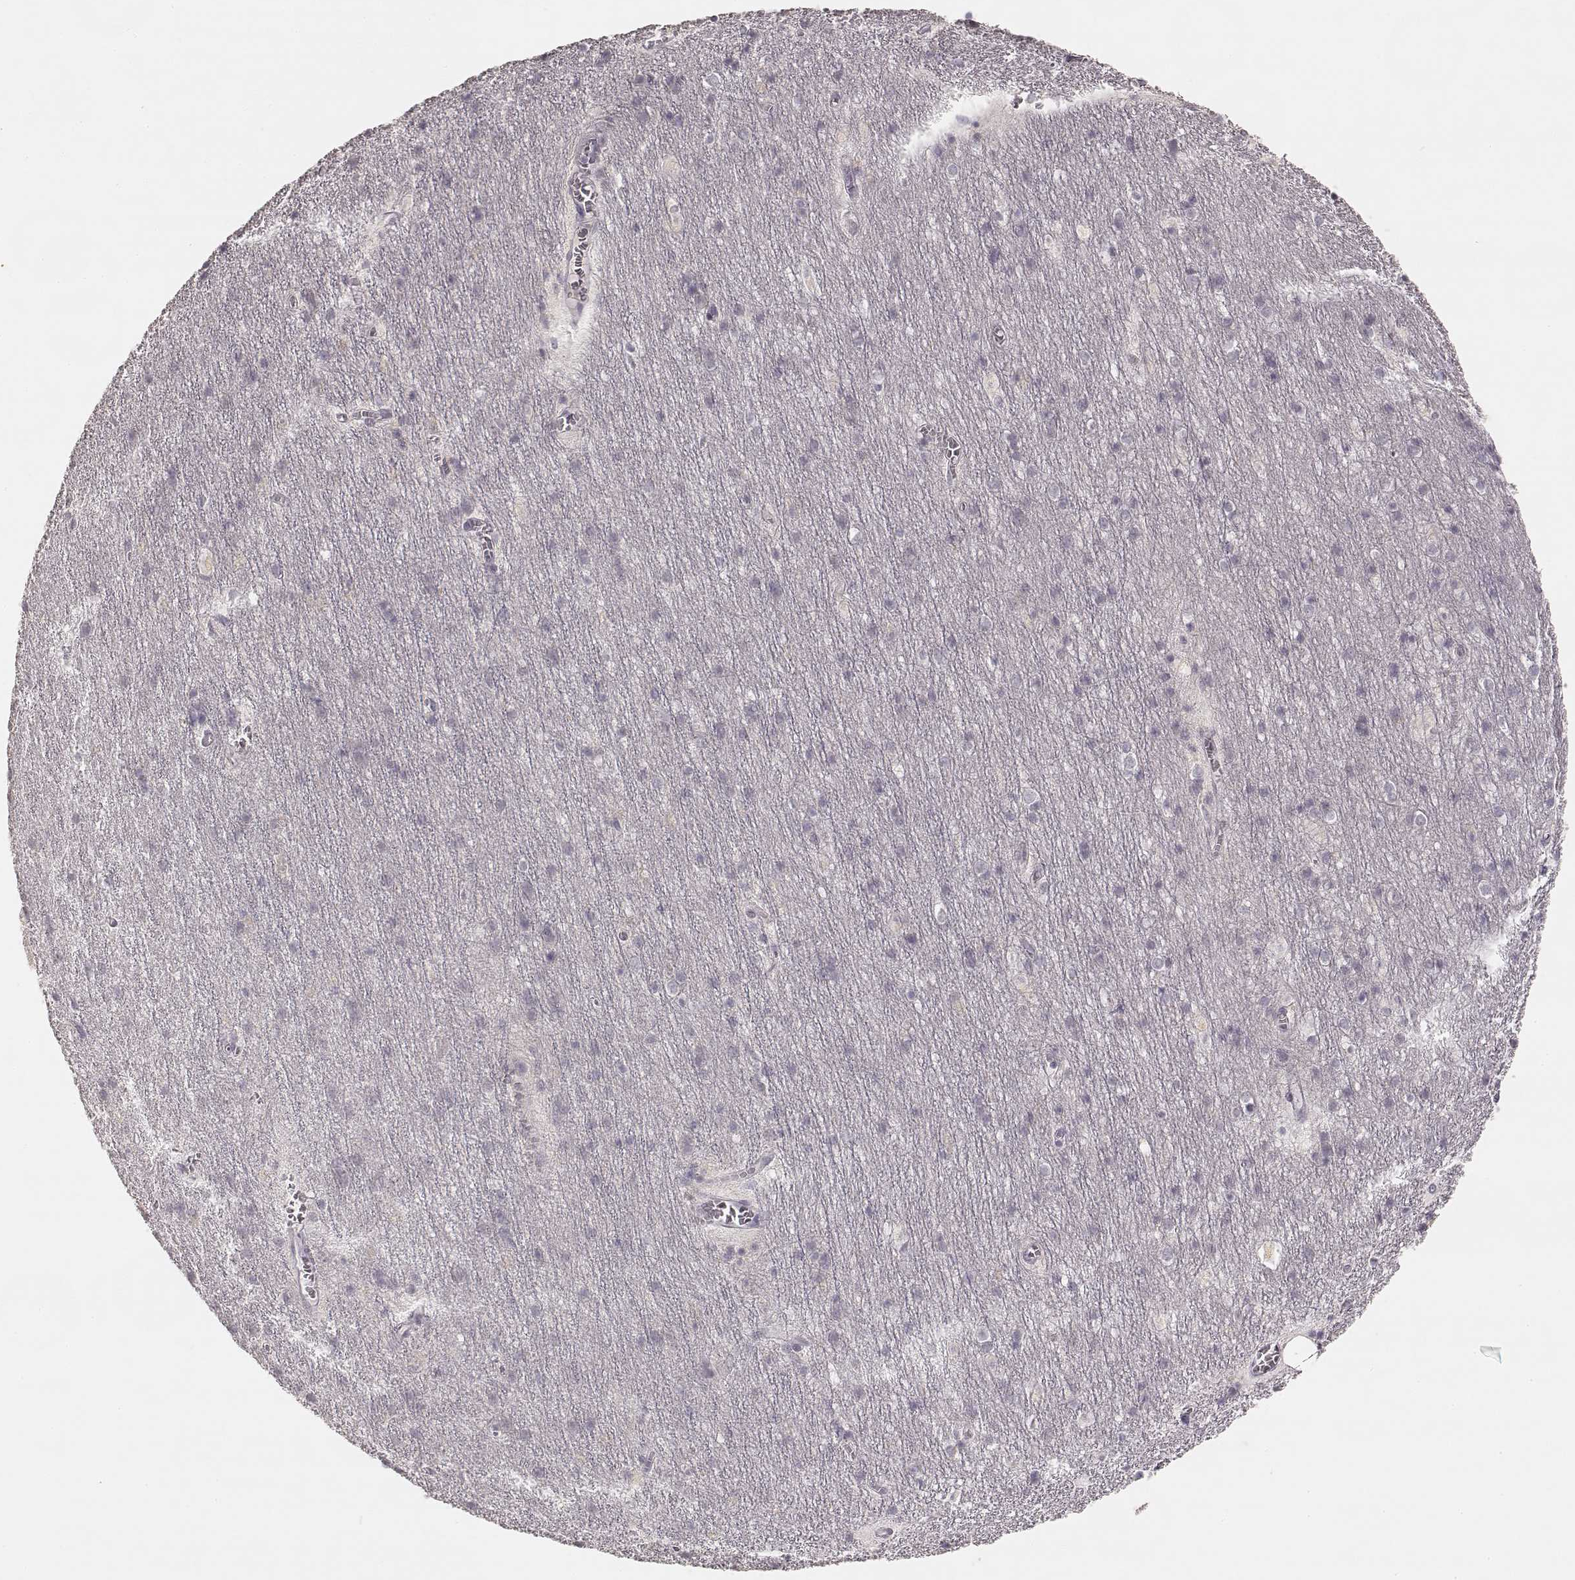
{"staining": {"intensity": "negative", "quantity": "none", "location": "none"}, "tissue": "cerebellum", "cell_type": "Cells in granular layer", "image_type": "normal", "snomed": [{"axis": "morphology", "description": "Normal tissue, NOS"}, {"axis": "topography", "description": "Cerebellum"}], "caption": "Immunohistochemical staining of benign human cerebellum demonstrates no significant positivity in cells in granular layer. (DAB immunohistochemistry (IHC), high magnification).", "gene": "LAMC2", "patient": {"sex": "male", "age": 70}}